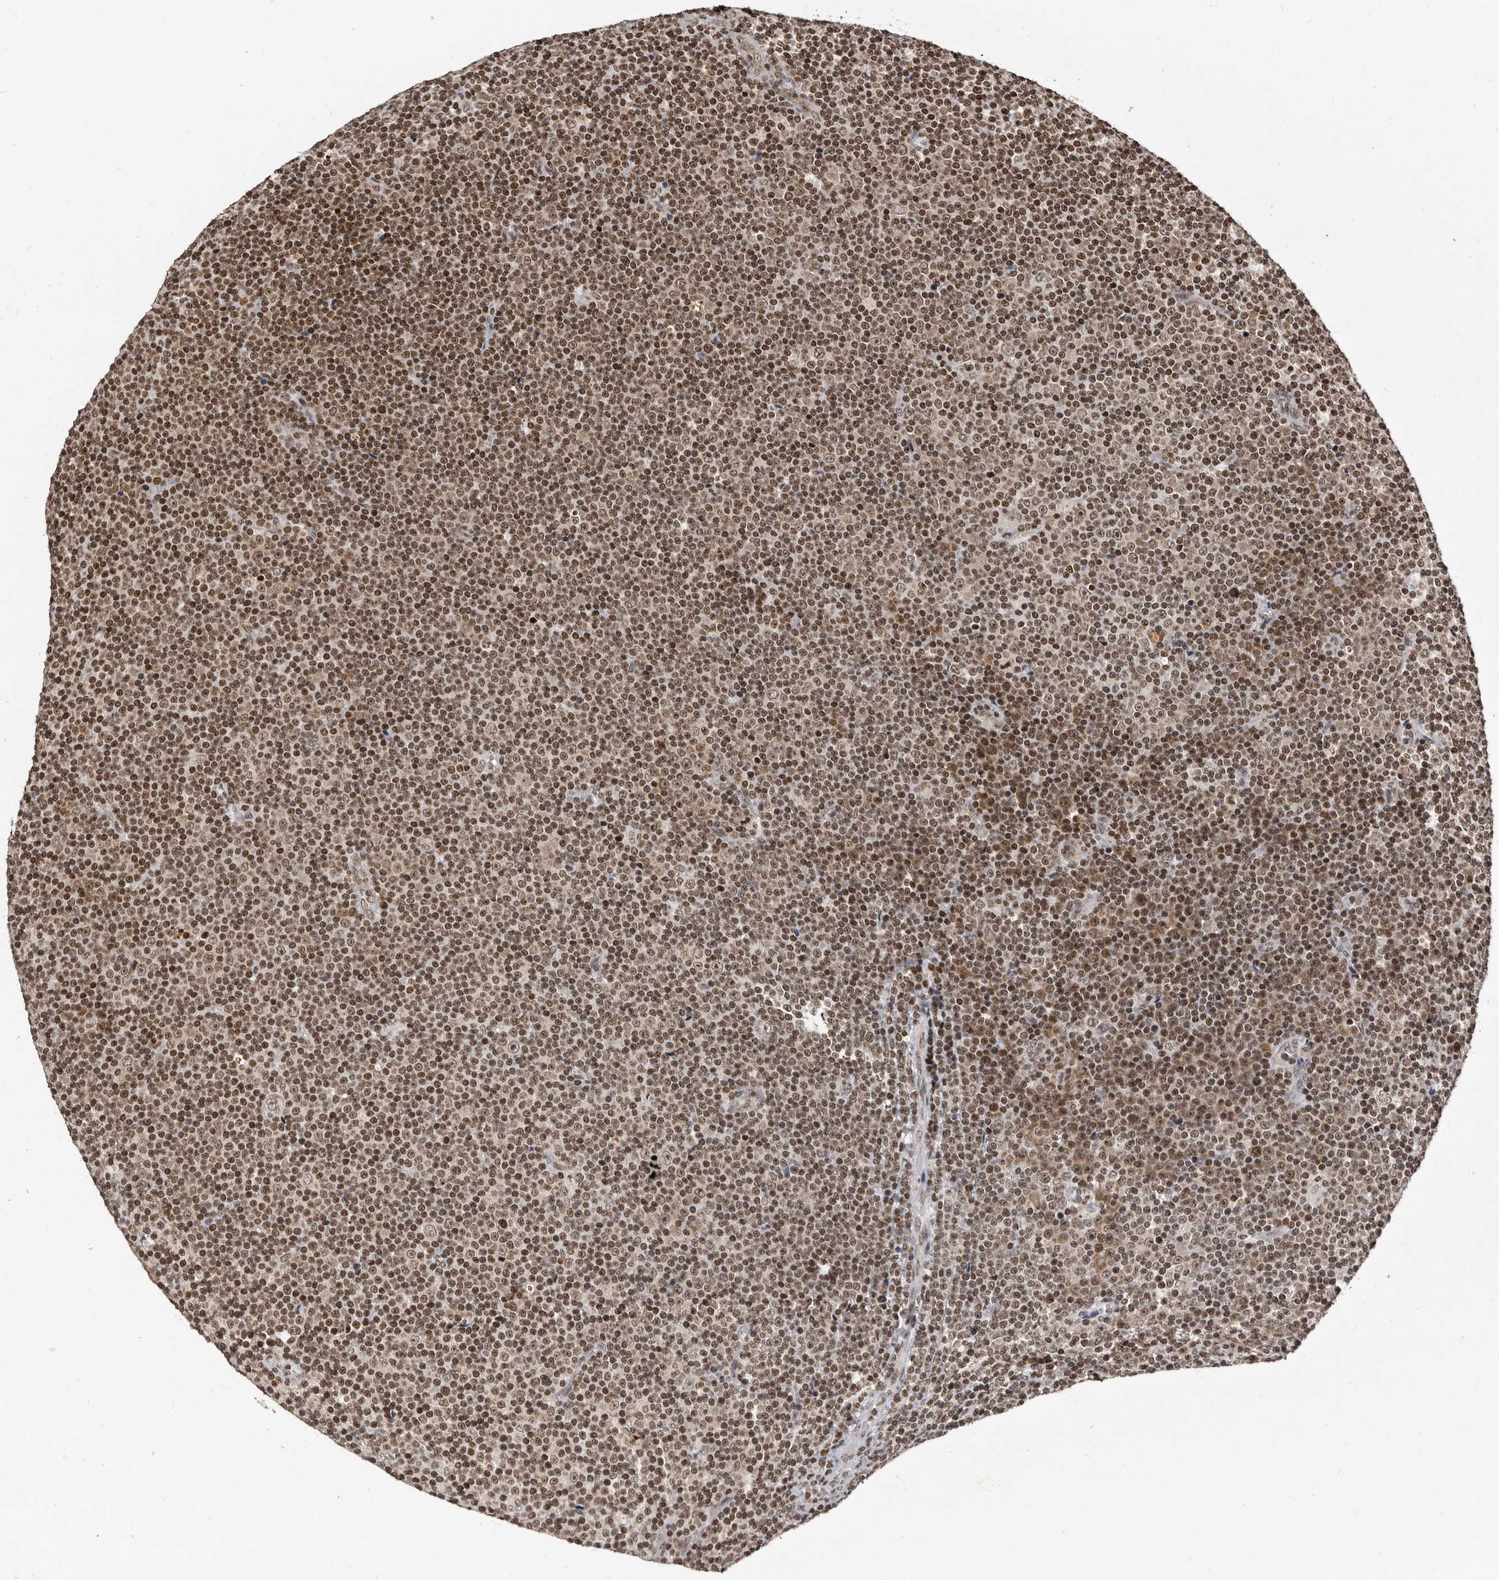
{"staining": {"intensity": "moderate", "quantity": ">75%", "location": "nuclear"}, "tissue": "lymphoma", "cell_type": "Tumor cells", "image_type": "cancer", "snomed": [{"axis": "morphology", "description": "Malignant lymphoma, non-Hodgkin's type, Low grade"}, {"axis": "topography", "description": "Lymph node"}], "caption": "Low-grade malignant lymphoma, non-Hodgkin's type stained for a protein displays moderate nuclear positivity in tumor cells.", "gene": "THUMPD1", "patient": {"sex": "female", "age": 67}}